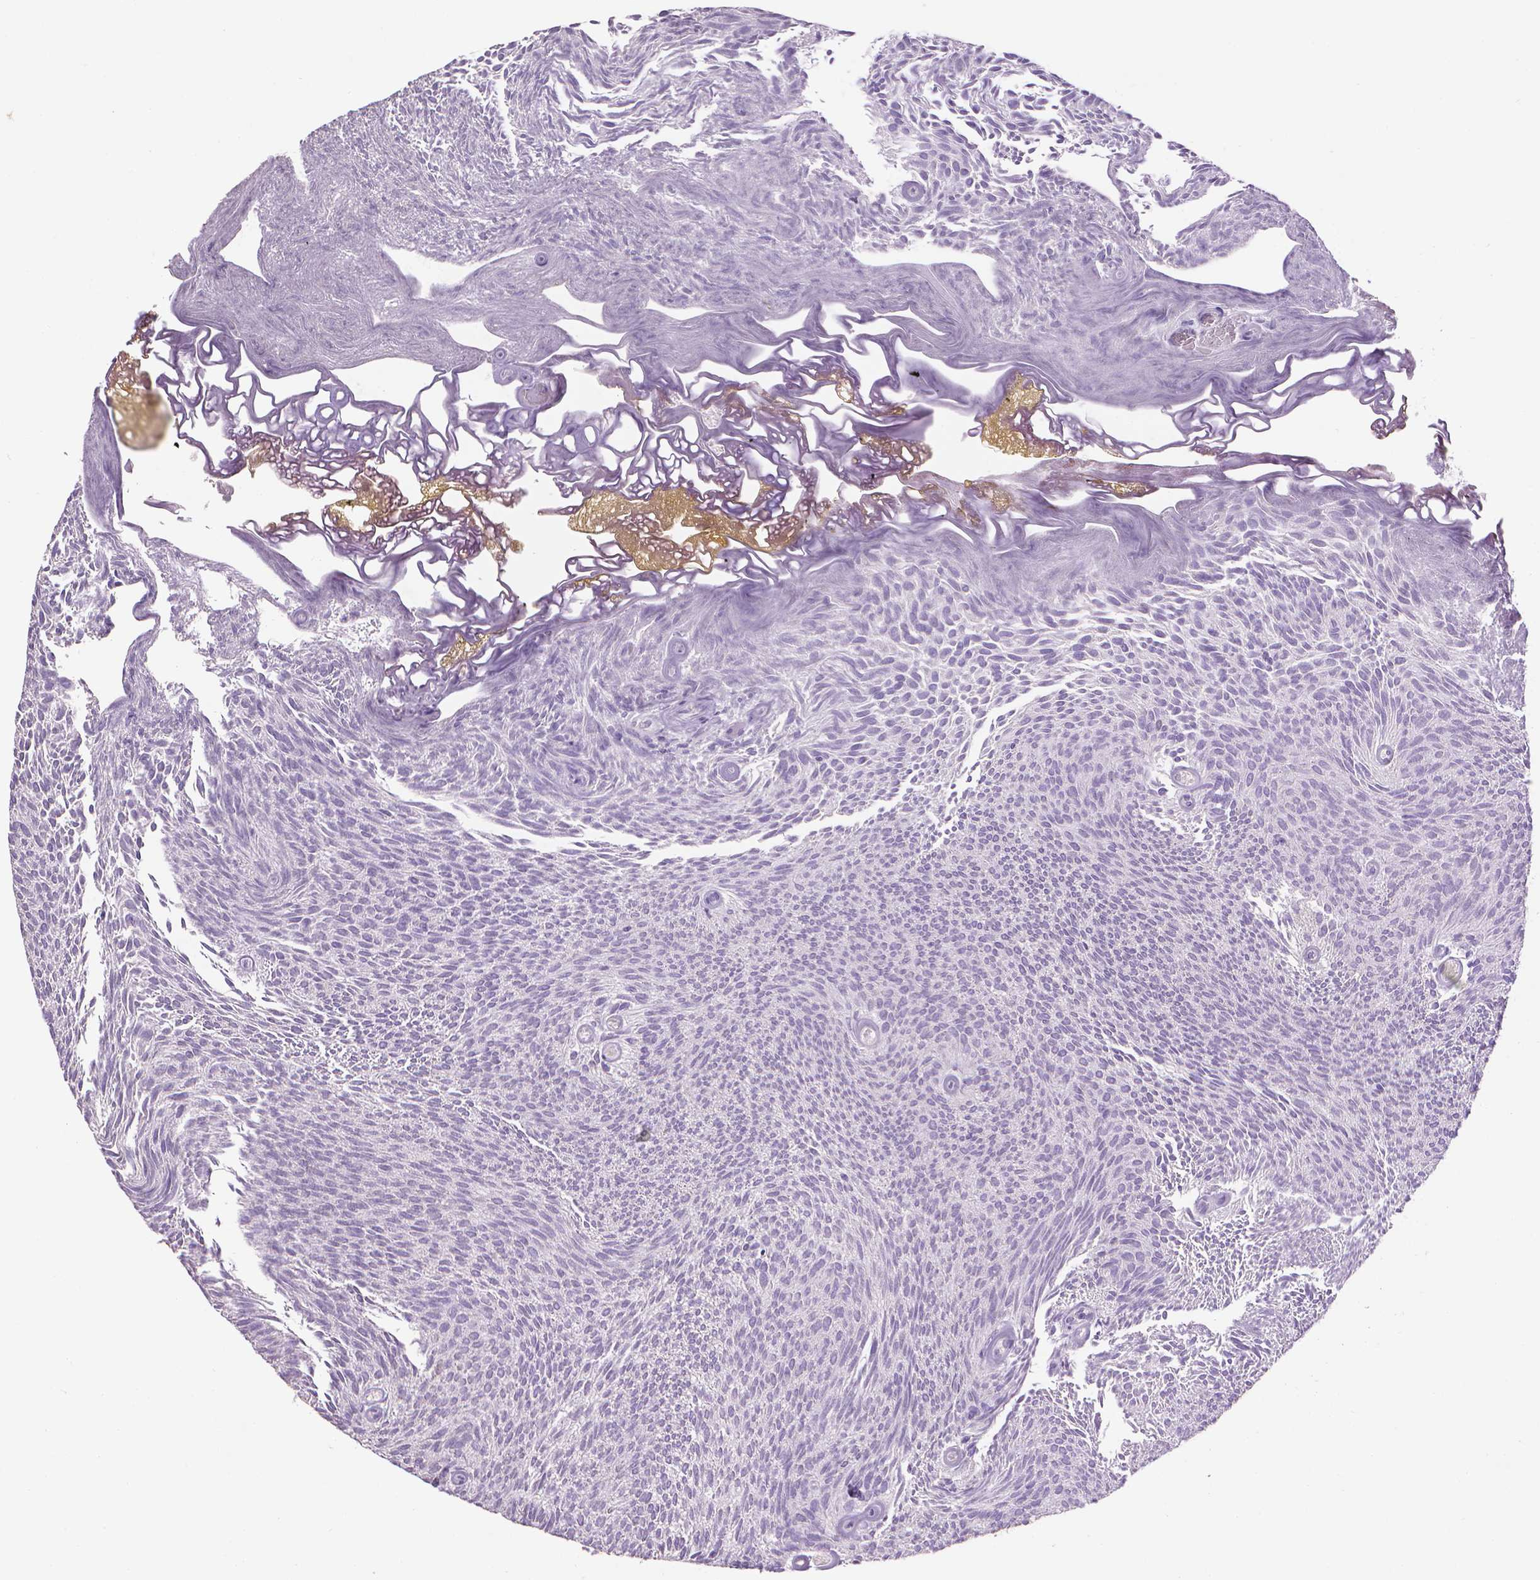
{"staining": {"intensity": "negative", "quantity": "none", "location": "none"}, "tissue": "urothelial cancer", "cell_type": "Tumor cells", "image_type": "cancer", "snomed": [{"axis": "morphology", "description": "Urothelial carcinoma, Low grade"}, {"axis": "topography", "description": "Urinary bladder"}], "caption": "A photomicrograph of human urothelial cancer is negative for staining in tumor cells.", "gene": "CDKN2D", "patient": {"sex": "male", "age": 77}}